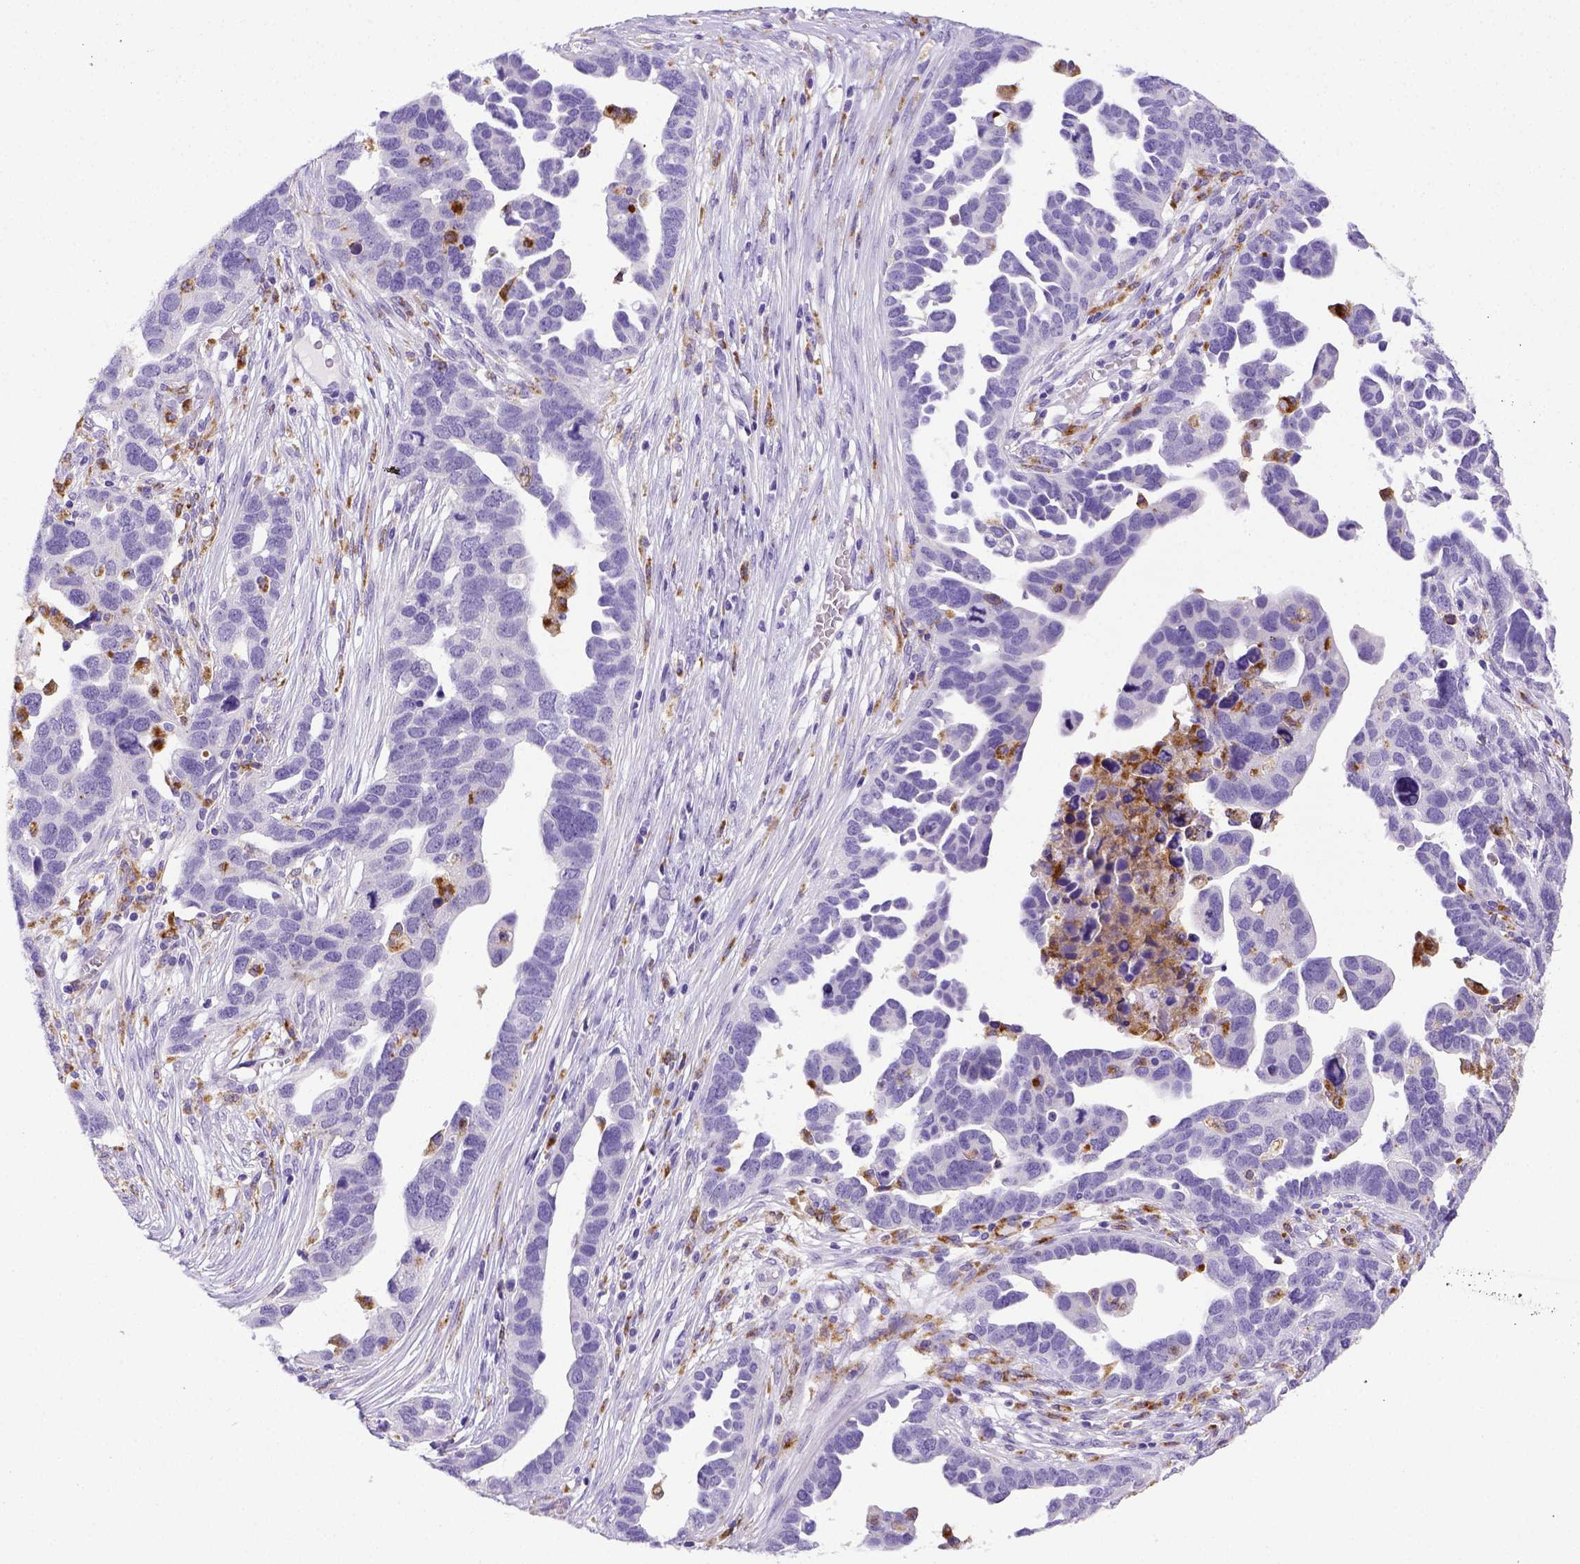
{"staining": {"intensity": "negative", "quantity": "none", "location": "none"}, "tissue": "ovarian cancer", "cell_type": "Tumor cells", "image_type": "cancer", "snomed": [{"axis": "morphology", "description": "Cystadenocarcinoma, serous, NOS"}, {"axis": "topography", "description": "Ovary"}], "caption": "Tumor cells are negative for protein expression in human ovarian serous cystadenocarcinoma.", "gene": "CD68", "patient": {"sex": "female", "age": 54}}